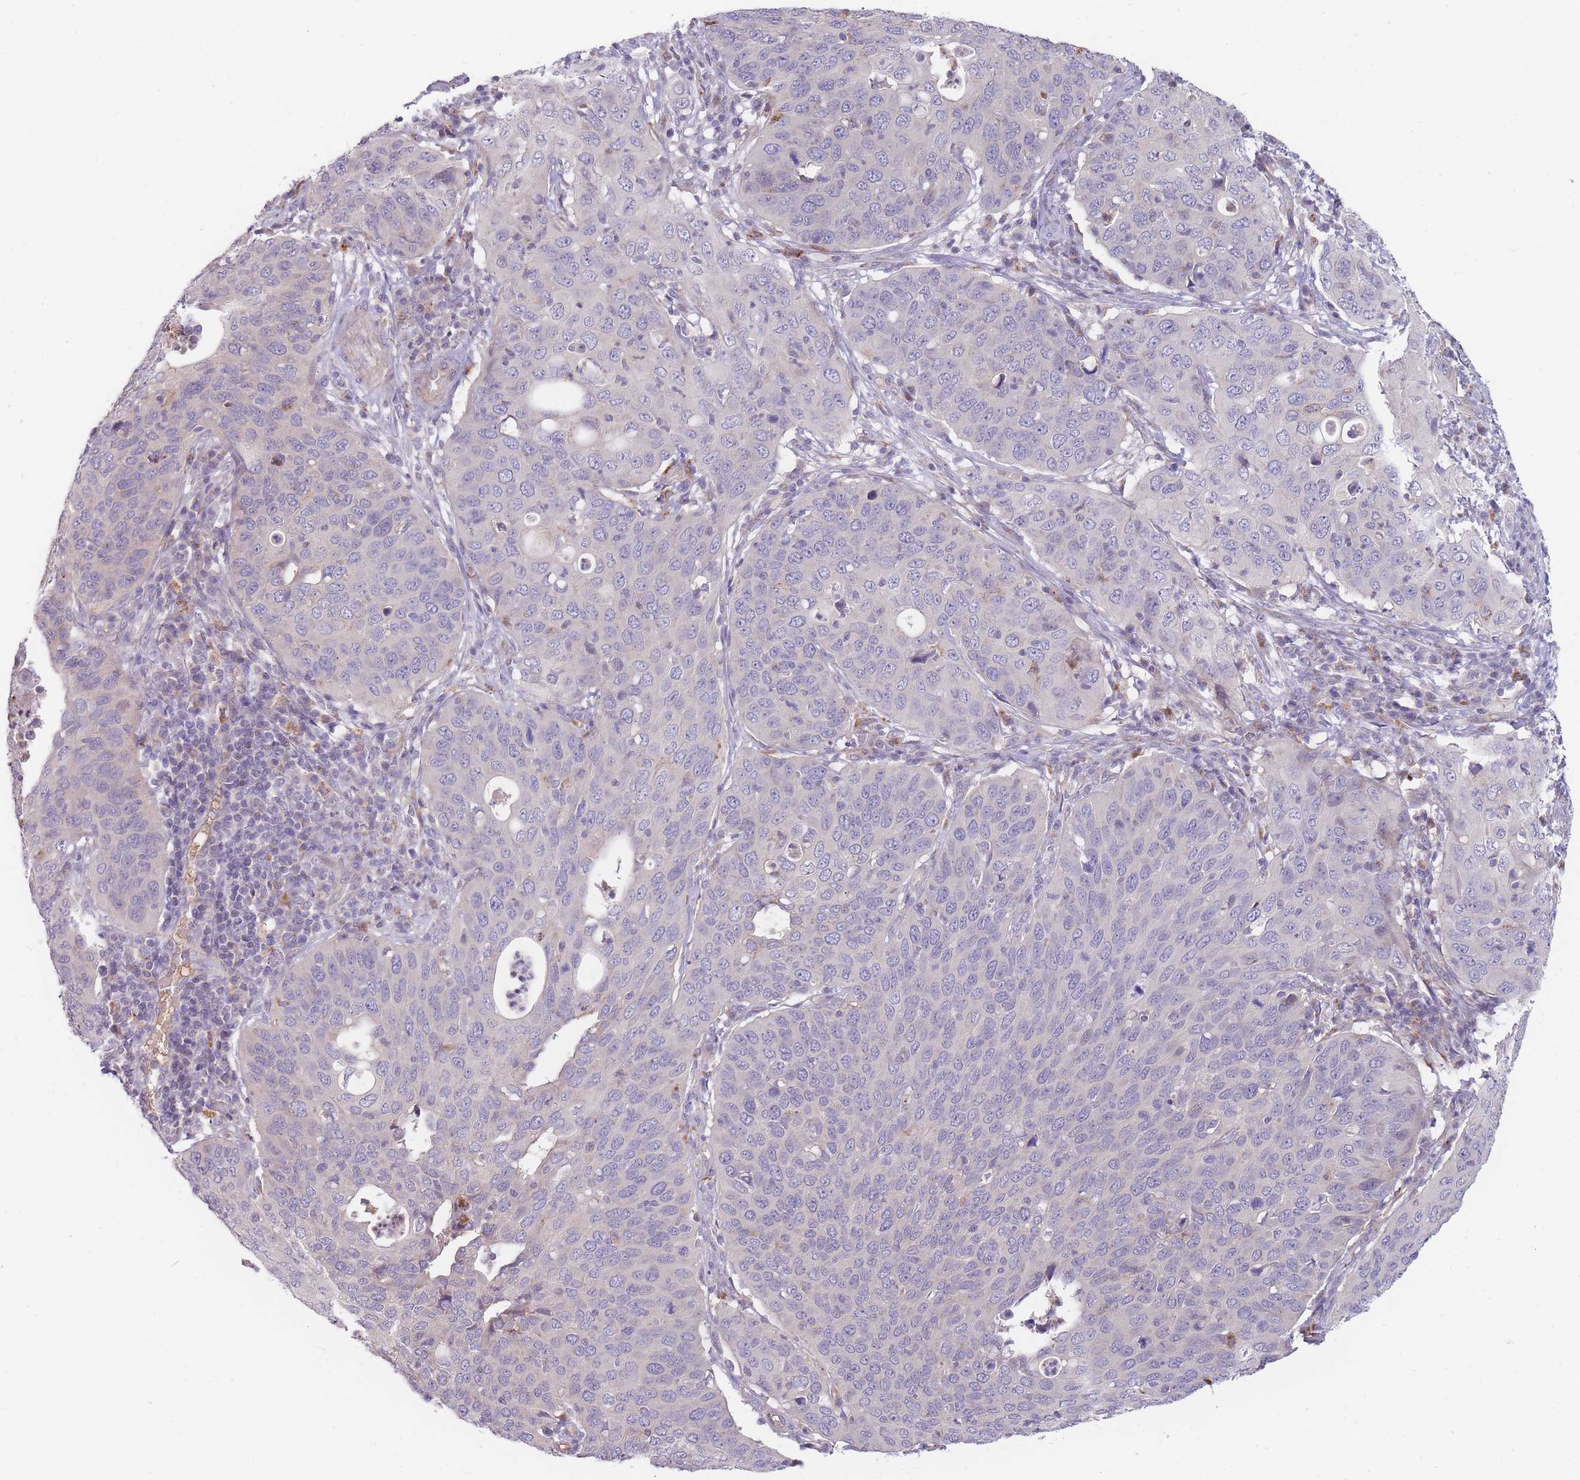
{"staining": {"intensity": "negative", "quantity": "none", "location": "none"}, "tissue": "cervical cancer", "cell_type": "Tumor cells", "image_type": "cancer", "snomed": [{"axis": "morphology", "description": "Squamous cell carcinoma, NOS"}, {"axis": "topography", "description": "Cervix"}], "caption": "DAB immunohistochemical staining of human cervical squamous cell carcinoma shows no significant positivity in tumor cells.", "gene": "SMPD4", "patient": {"sex": "female", "age": 36}}